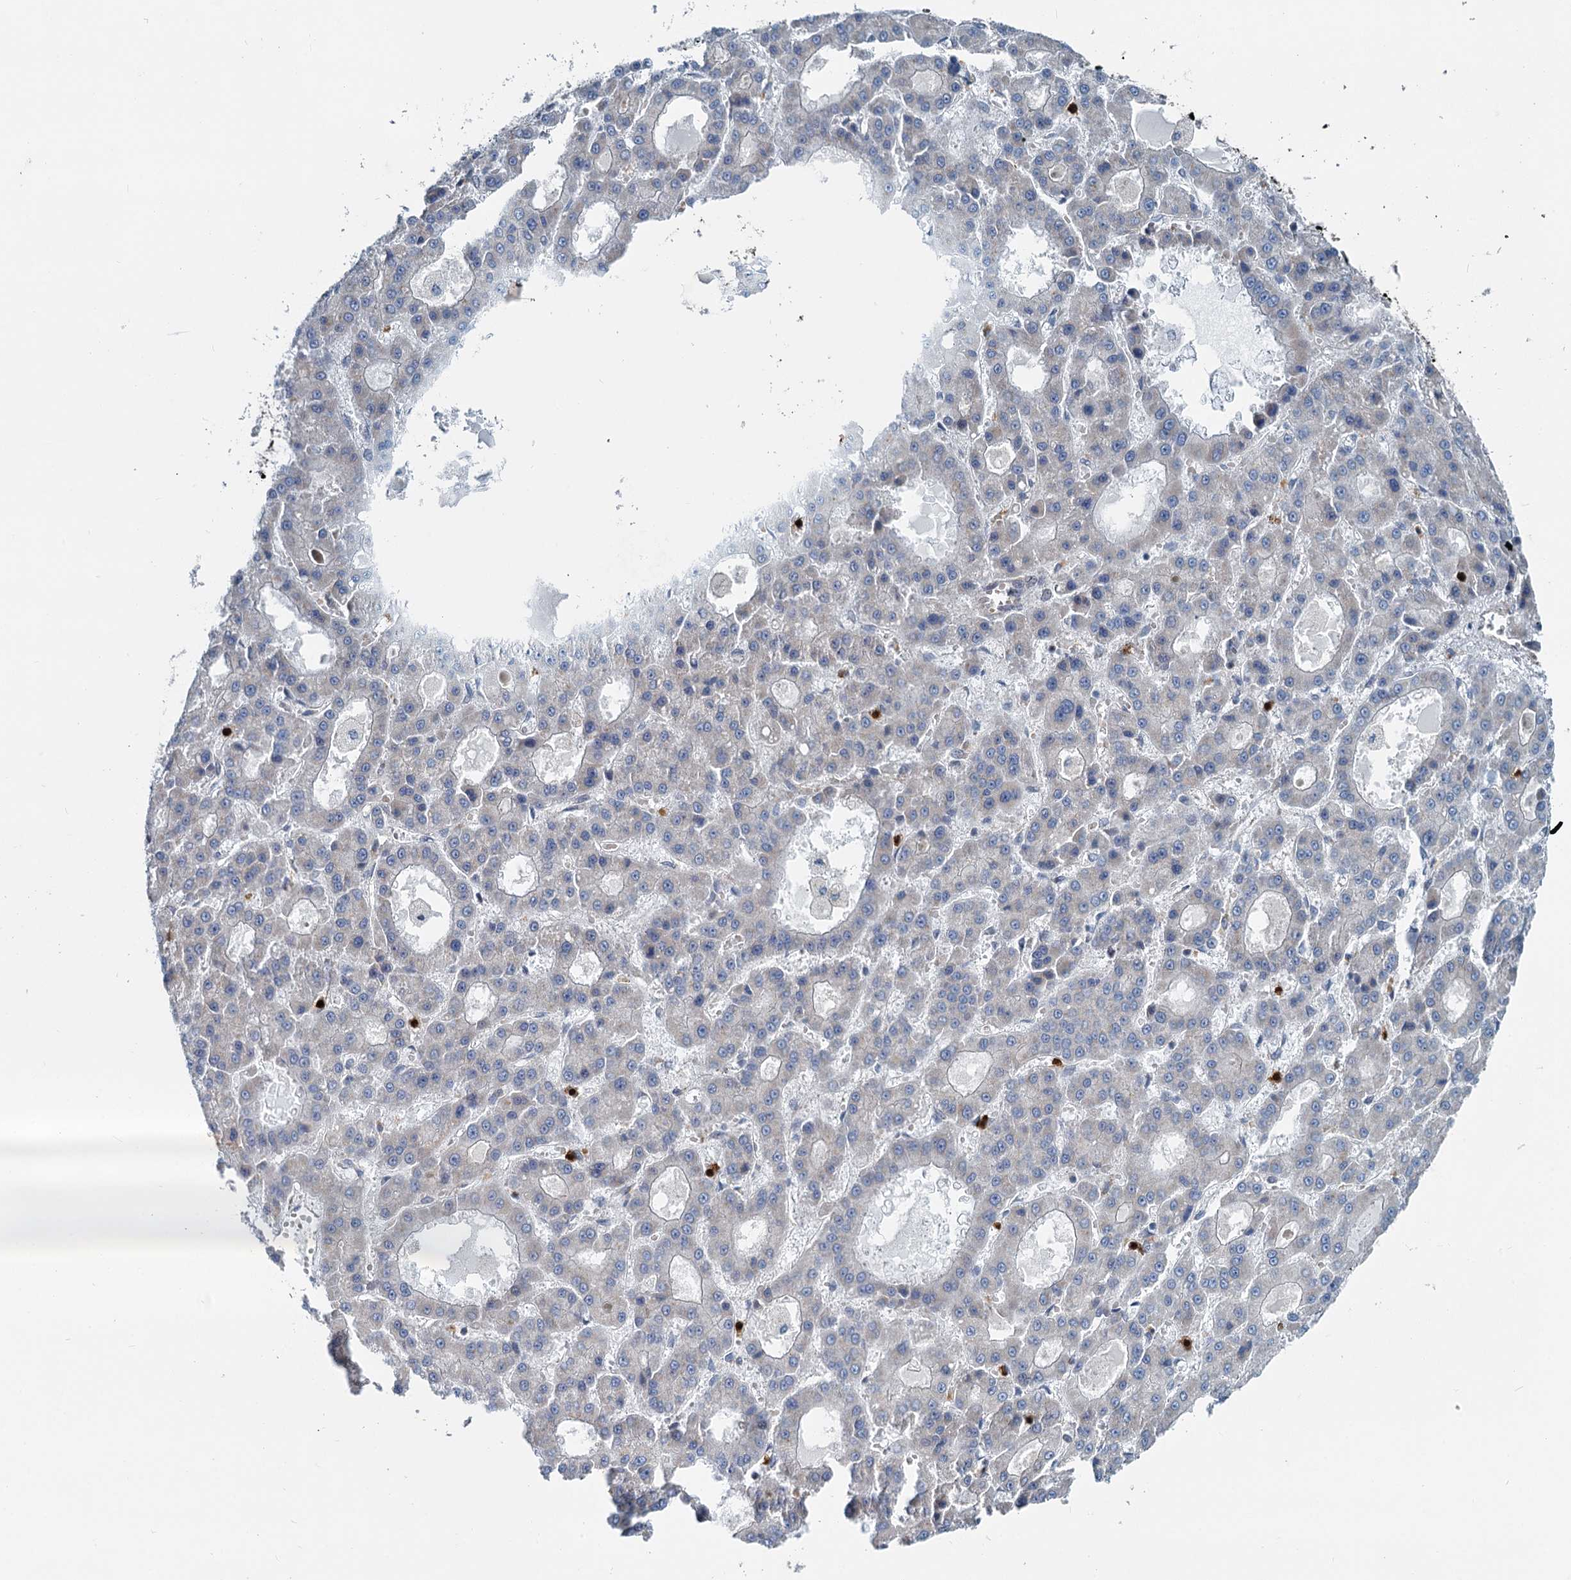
{"staining": {"intensity": "negative", "quantity": "none", "location": "none"}, "tissue": "liver cancer", "cell_type": "Tumor cells", "image_type": "cancer", "snomed": [{"axis": "morphology", "description": "Carcinoma, Hepatocellular, NOS"}, {"axis": "topography", "description": "Liver"}], "caption": "Immunohistochemistry of liver cancer (hepatocellular carcinoma) reveals no positivity in tumor cells.", "gene": "ADCY2", "patient": {"sex": "male", "age": 70}}